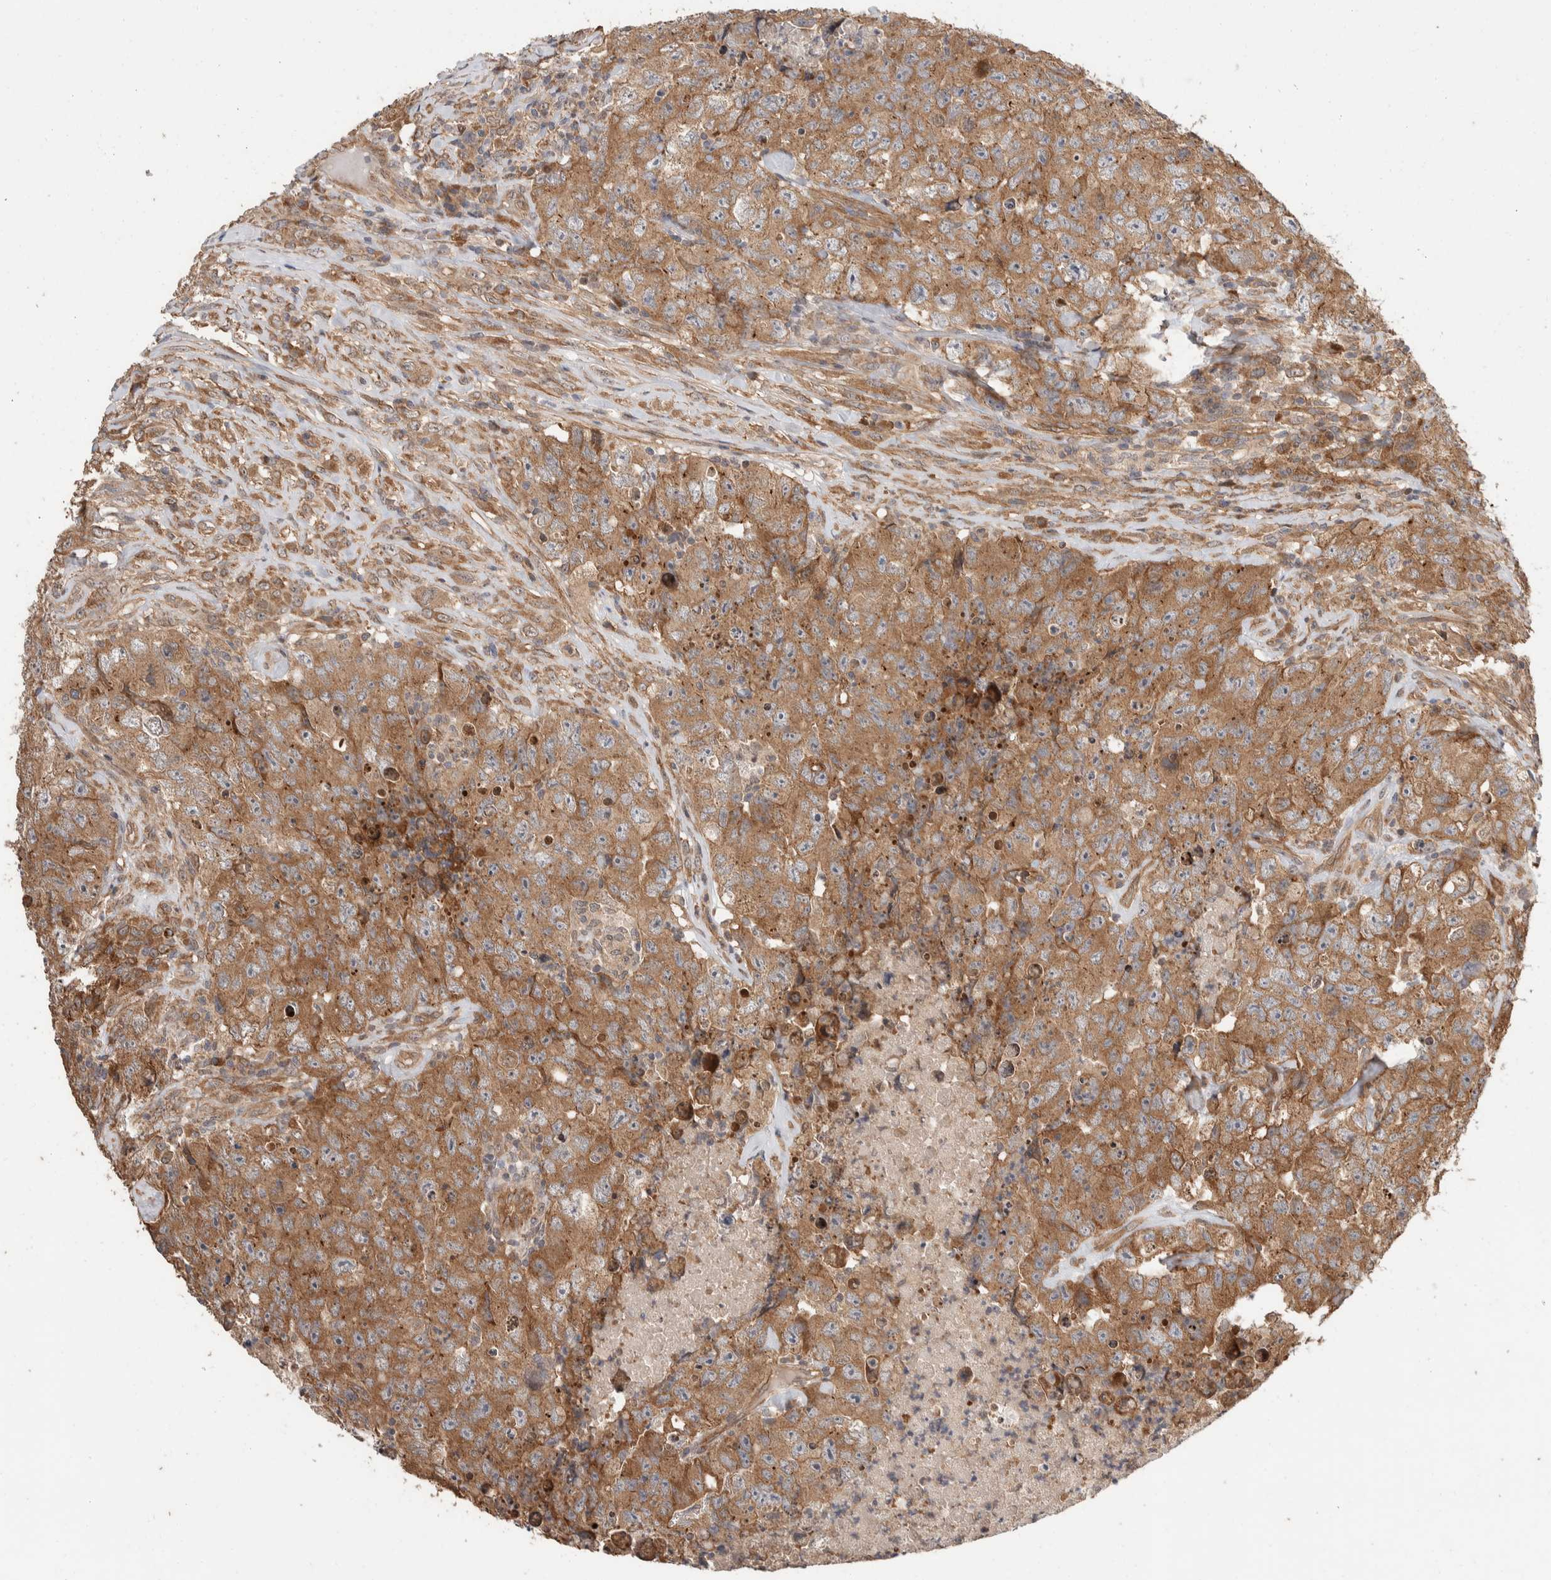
{"staining": {"intensity": "moderate", "quantity": ">75%", "location": "cytoplasmic/membranous"}, "tissue": "testis cancer", "cell_type": "Tumor cells", "image_type": "cancer", "snomed": [{"axis": "morphology", "description": "Carcinoma, Embryonal, NOS"}, {"axis": "topography", "description": "Testis"}], "caption": "Protein analysis of testis cancer tissue reveals moderate cytoplasmic/membranous expression in approximately >75% of tumor cells. (DAB = brown stain, brightfield microscopy at high magnification).", "gene": "ERC1", "patient": {"sex": "male", "age": 32}}